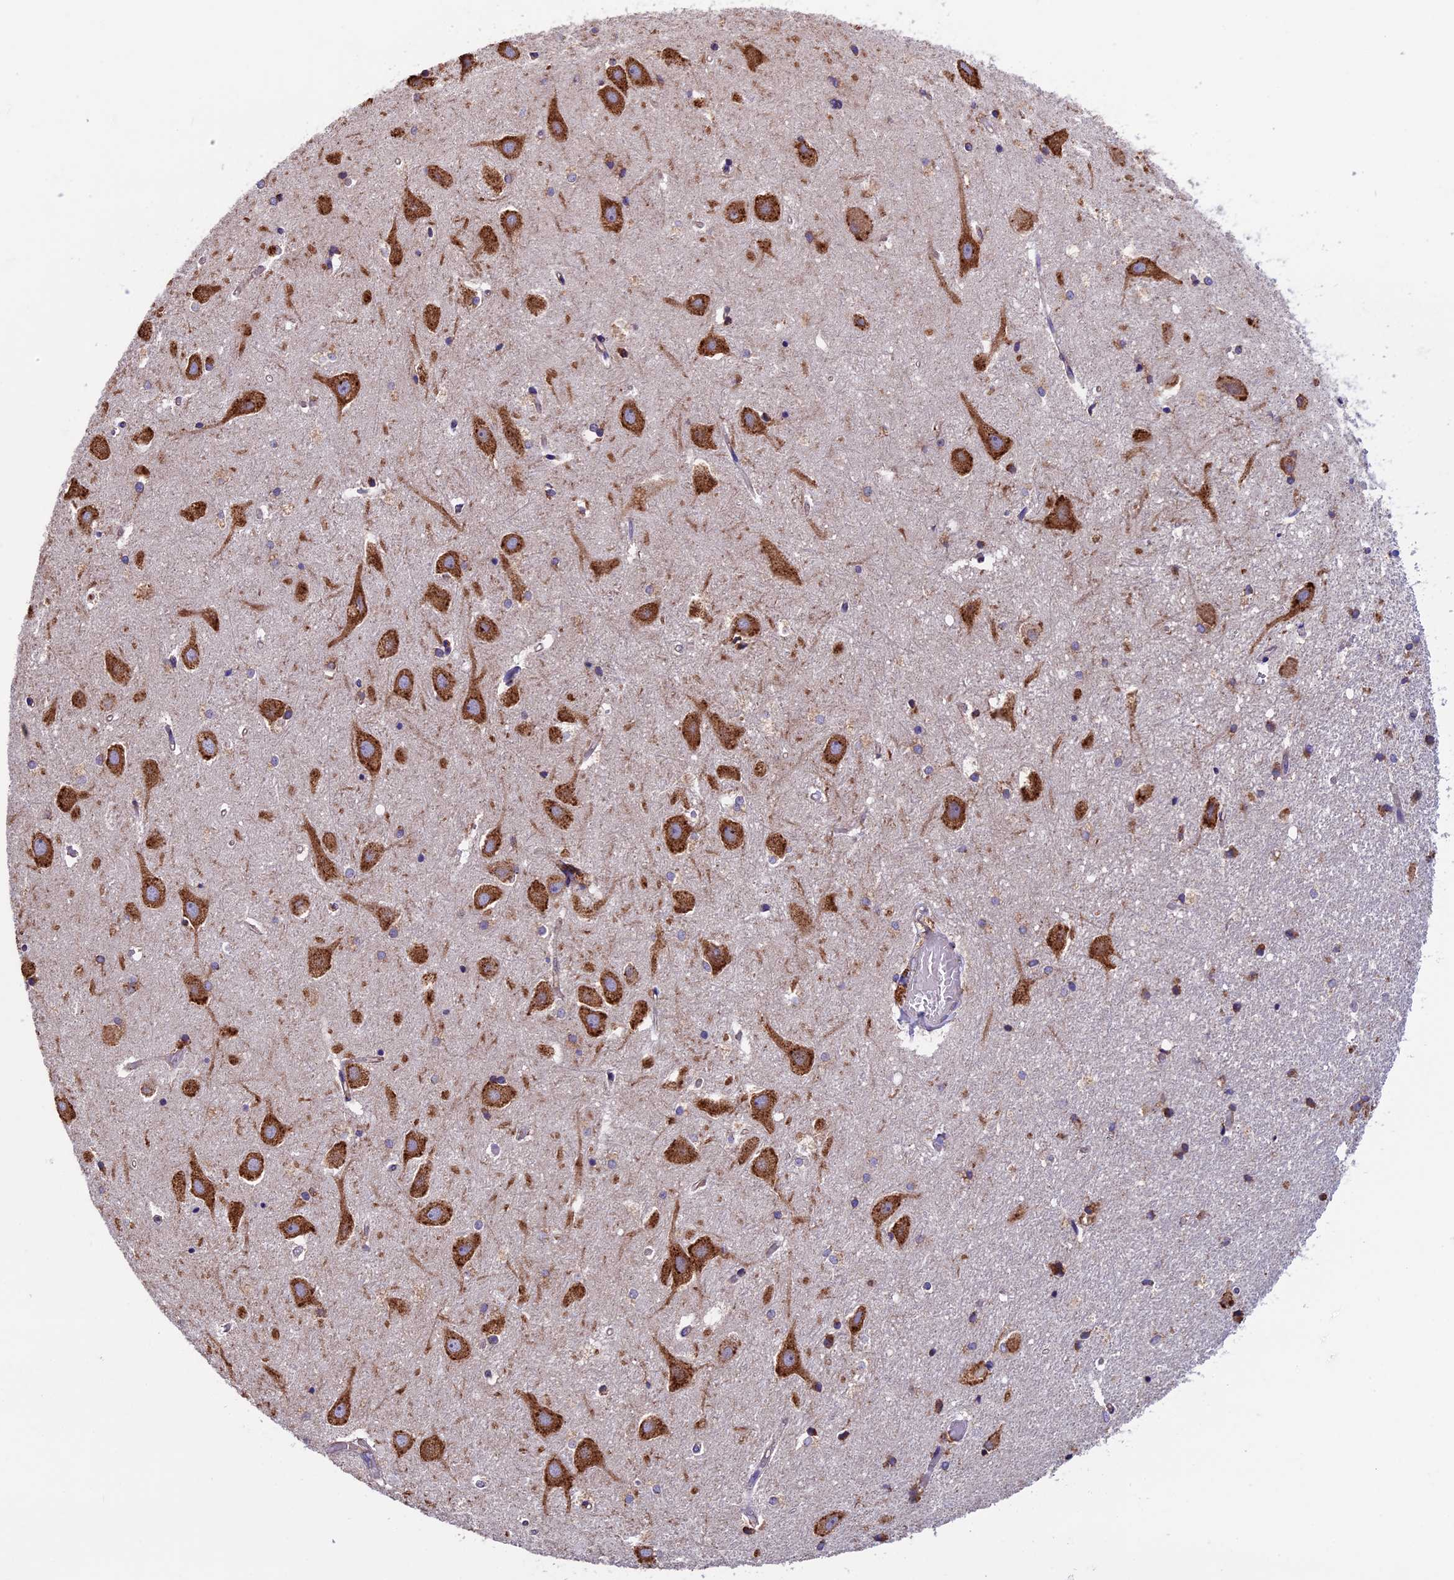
{"staining": {"intensity": "weak", "quantity": "<25%", "location": "cytoplasmic/membranous"}, "tissue": "hippocampus", "cell_type": "Glial cells", "image_type": "normal", "snomed": [{"axis": "morphology", "description": "Normal tissue, NOS"}, {"axis": "topography", "description": "Hippocampus"}], "caption": "High power microscopy image of an IHC histopathology image of benign hippocampus, revealing no significant staining in glial cells.", "gene": "BTBD3", "patient": {"sex": "female", "age": 52}}